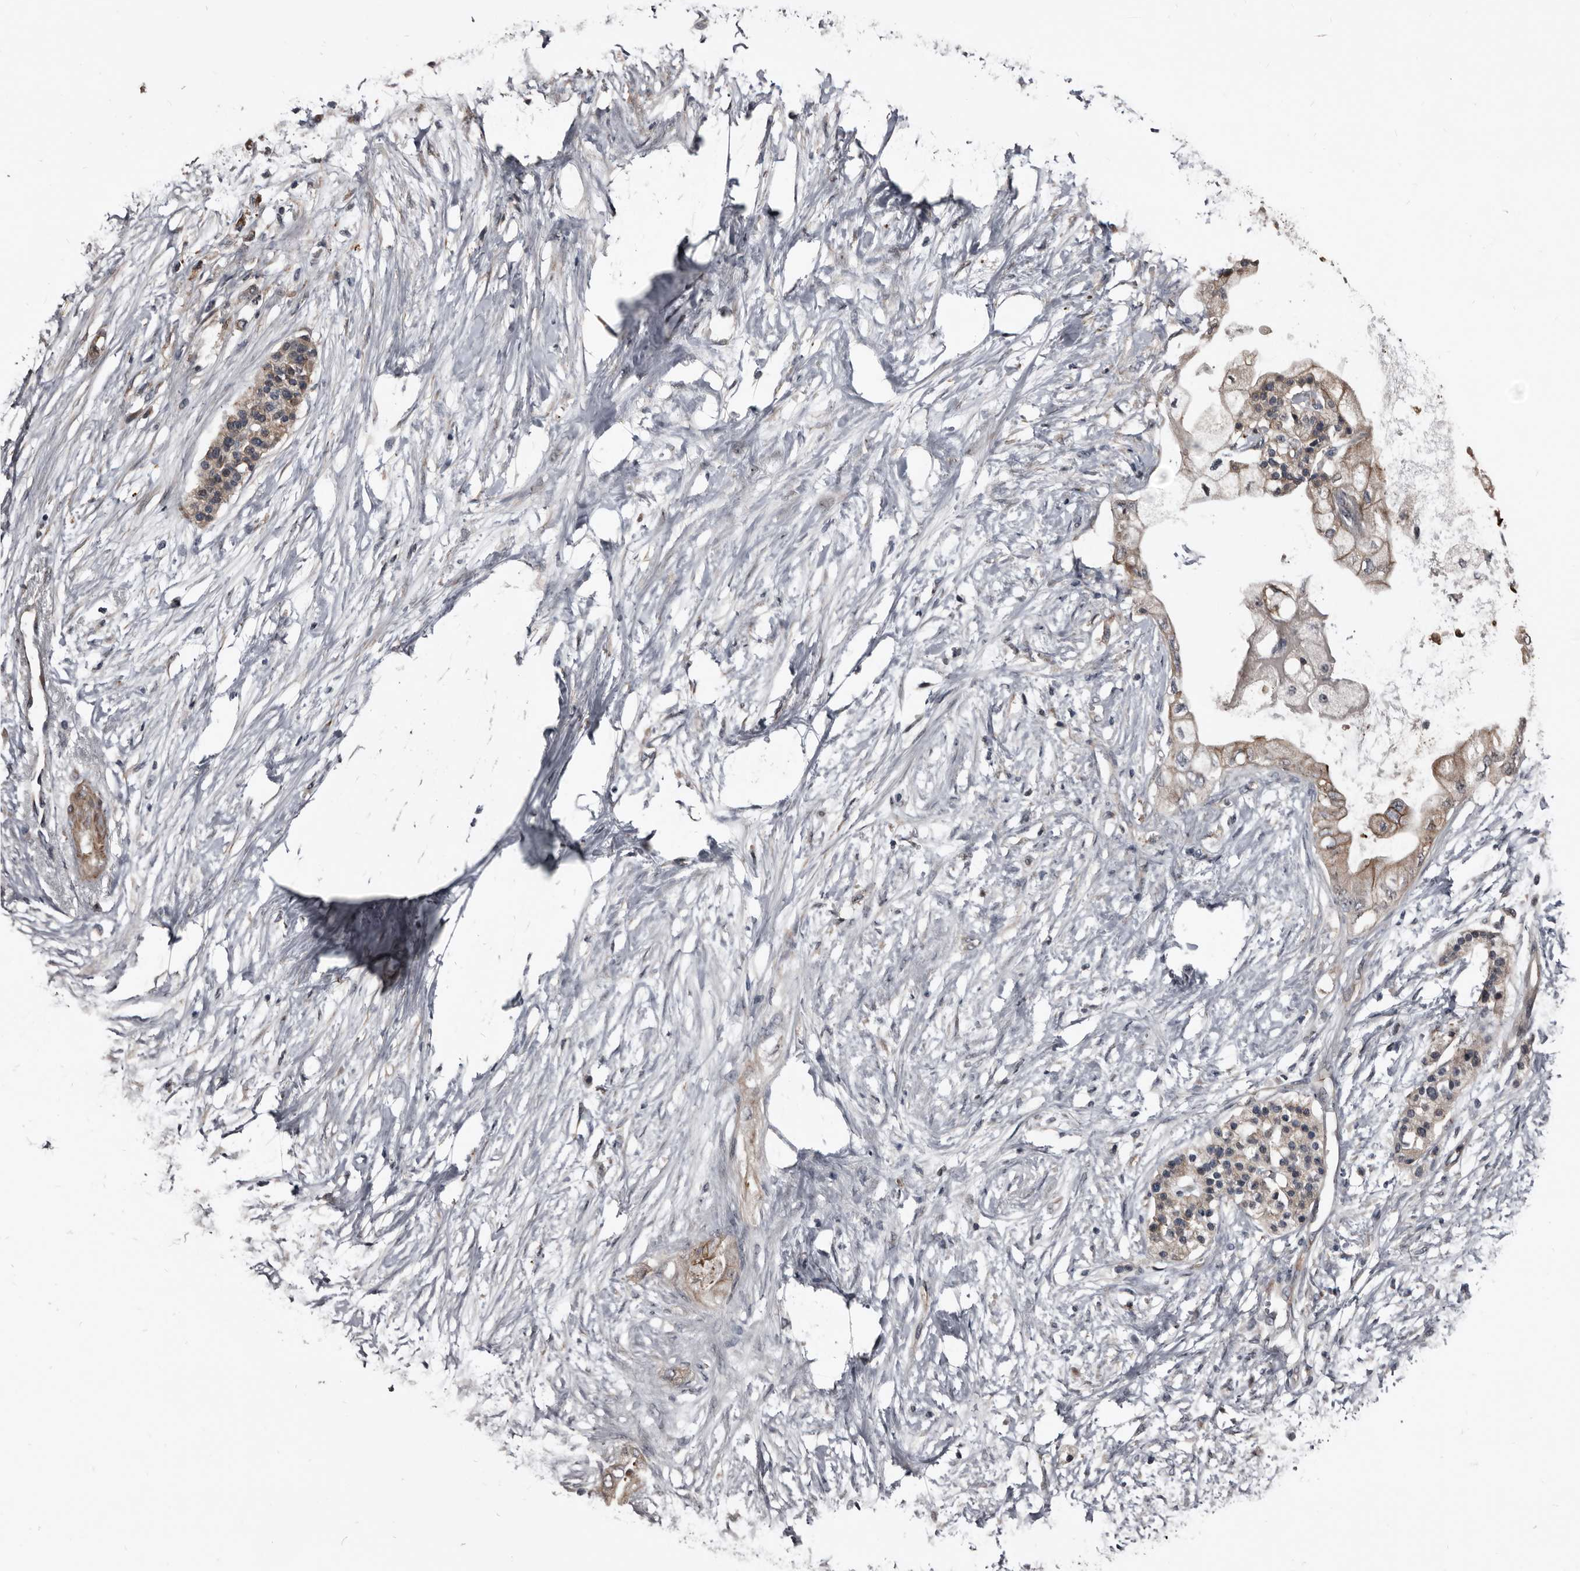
{"staining": {"intensity": "moderate", "quantity": "25%-75%", "location": "cytoplasmic/membranous"}, "tissue": "pancreatic cancer", "cell_type": "Tumor cells", "image_type": "cancer", "snomed": [{"axis": "morphology", "description": "Normal tissue, NOS"}, {"axis": "morphology", "description": "Adenocarcinoma, NOS"}, {"axis": "topography", "description": "Pancreas"}, {"axis": "topography", "description": "Duodenum"}], "caption": "Pancreatic cancer (adenocarcinoma) stained for a protein (brown) displays moderate cytoplasmic/membranous positive expression in approximately 25%-75% of tumor cells.", "gene": "DHPS", "patient": {"sex": "female", "age": 60}}